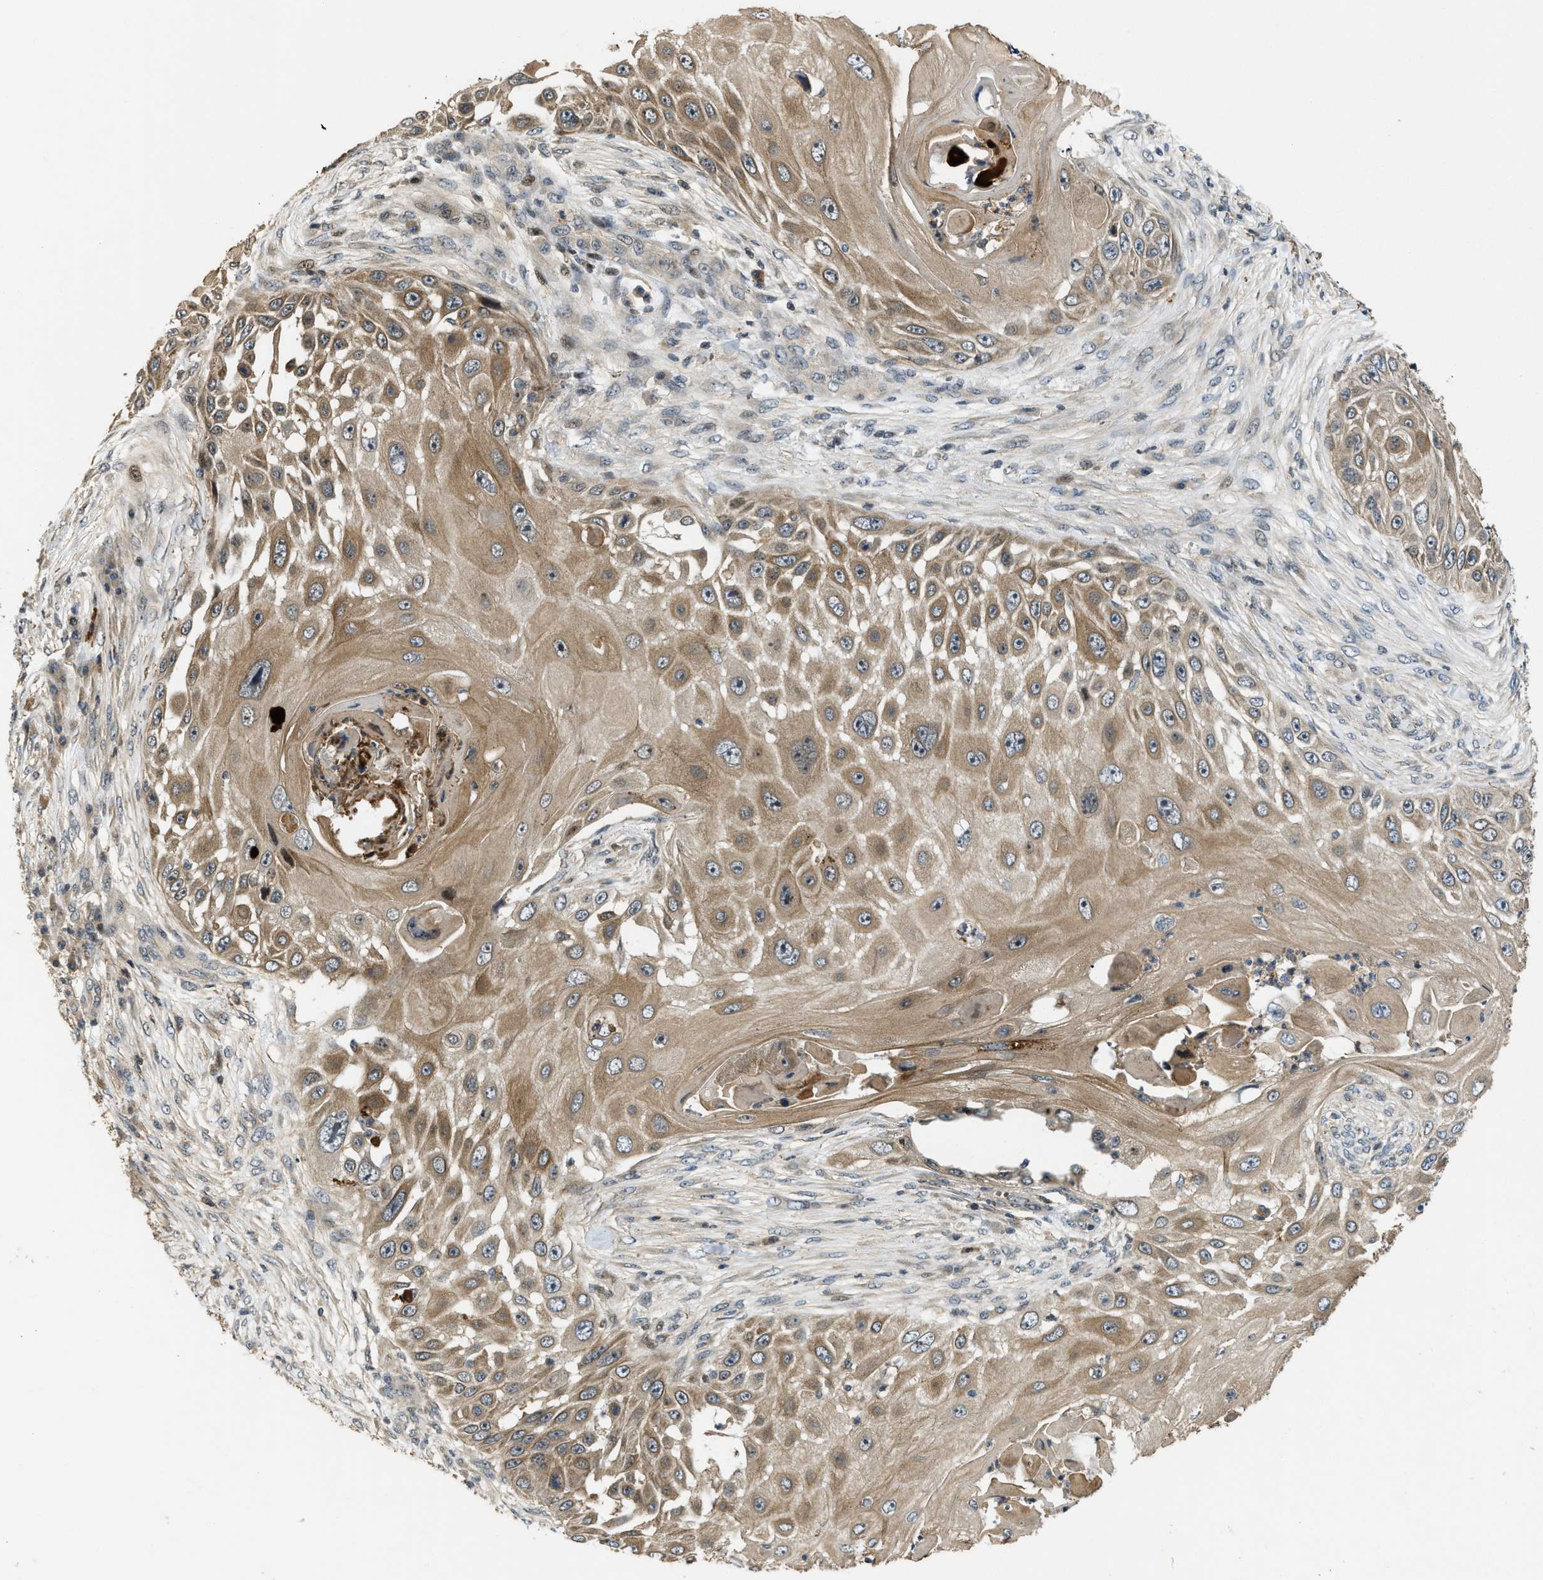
{"staining": {"intensity": "moderate", "quantity": ">75%", "location": "cytoplasmic/membranous"}, "tissue": "skin cancer", "cell_type": "Tumor cells", "image_type": "cancer", "snomed": [{"axis": "morphology", "description": "Squamous cell carcinoma, NOS"}, {"axis": "topography", "description": "Skin"}], "caption": "Human skin squamous cell carcinoma stained with a brown dye shows moderate cytoplasmic/membranous positive staining in approximately >75% of tumor cells.", "gene": "DNAJC28", "patient": {"sex": "female", "age": 44}}